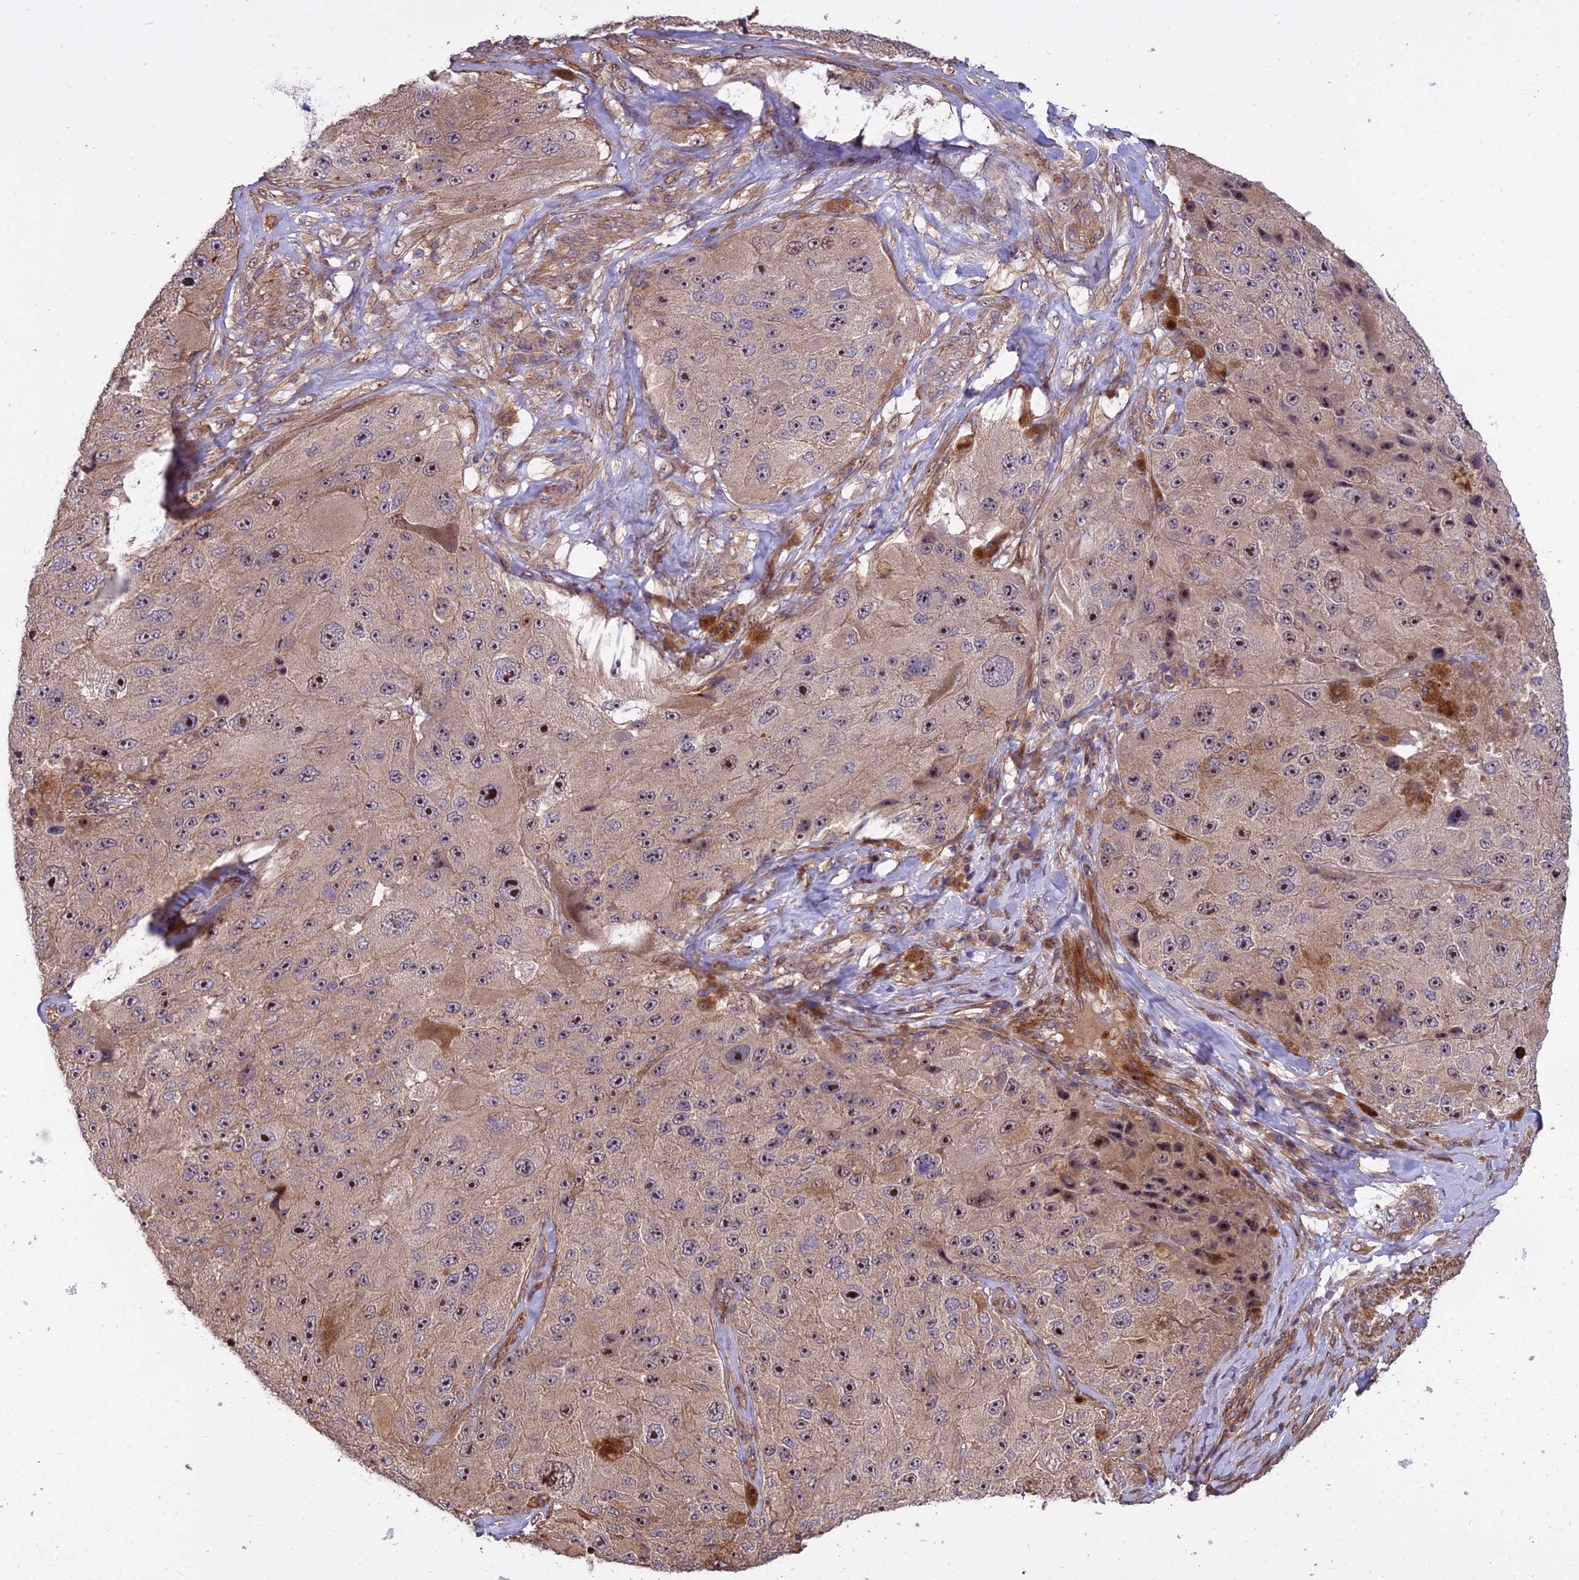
{"staining": {"intensity": "strong", "quantity": "25%-75%", "location": "cytoplasmic/membranous,nuclear"}, "tissue": "melanoma", "cell_type": "Tumor cells", "image_type": "cancer", "snomed": [{"axis": "morphology", "description": "Malignant melanoma, Metastatic site"}, {"axis": "topography", "description": "Lymph node"}], "caption": "DAB (3,3'-diaminobenzidine) immunohistochemical staining of human melanoma shows strong cytoplasmic/membranous and nuclear protein expression in about 25%-75% of tumor cells.", "gene": "TCEA3", "patient": {"sex": "male", "age": 62}}